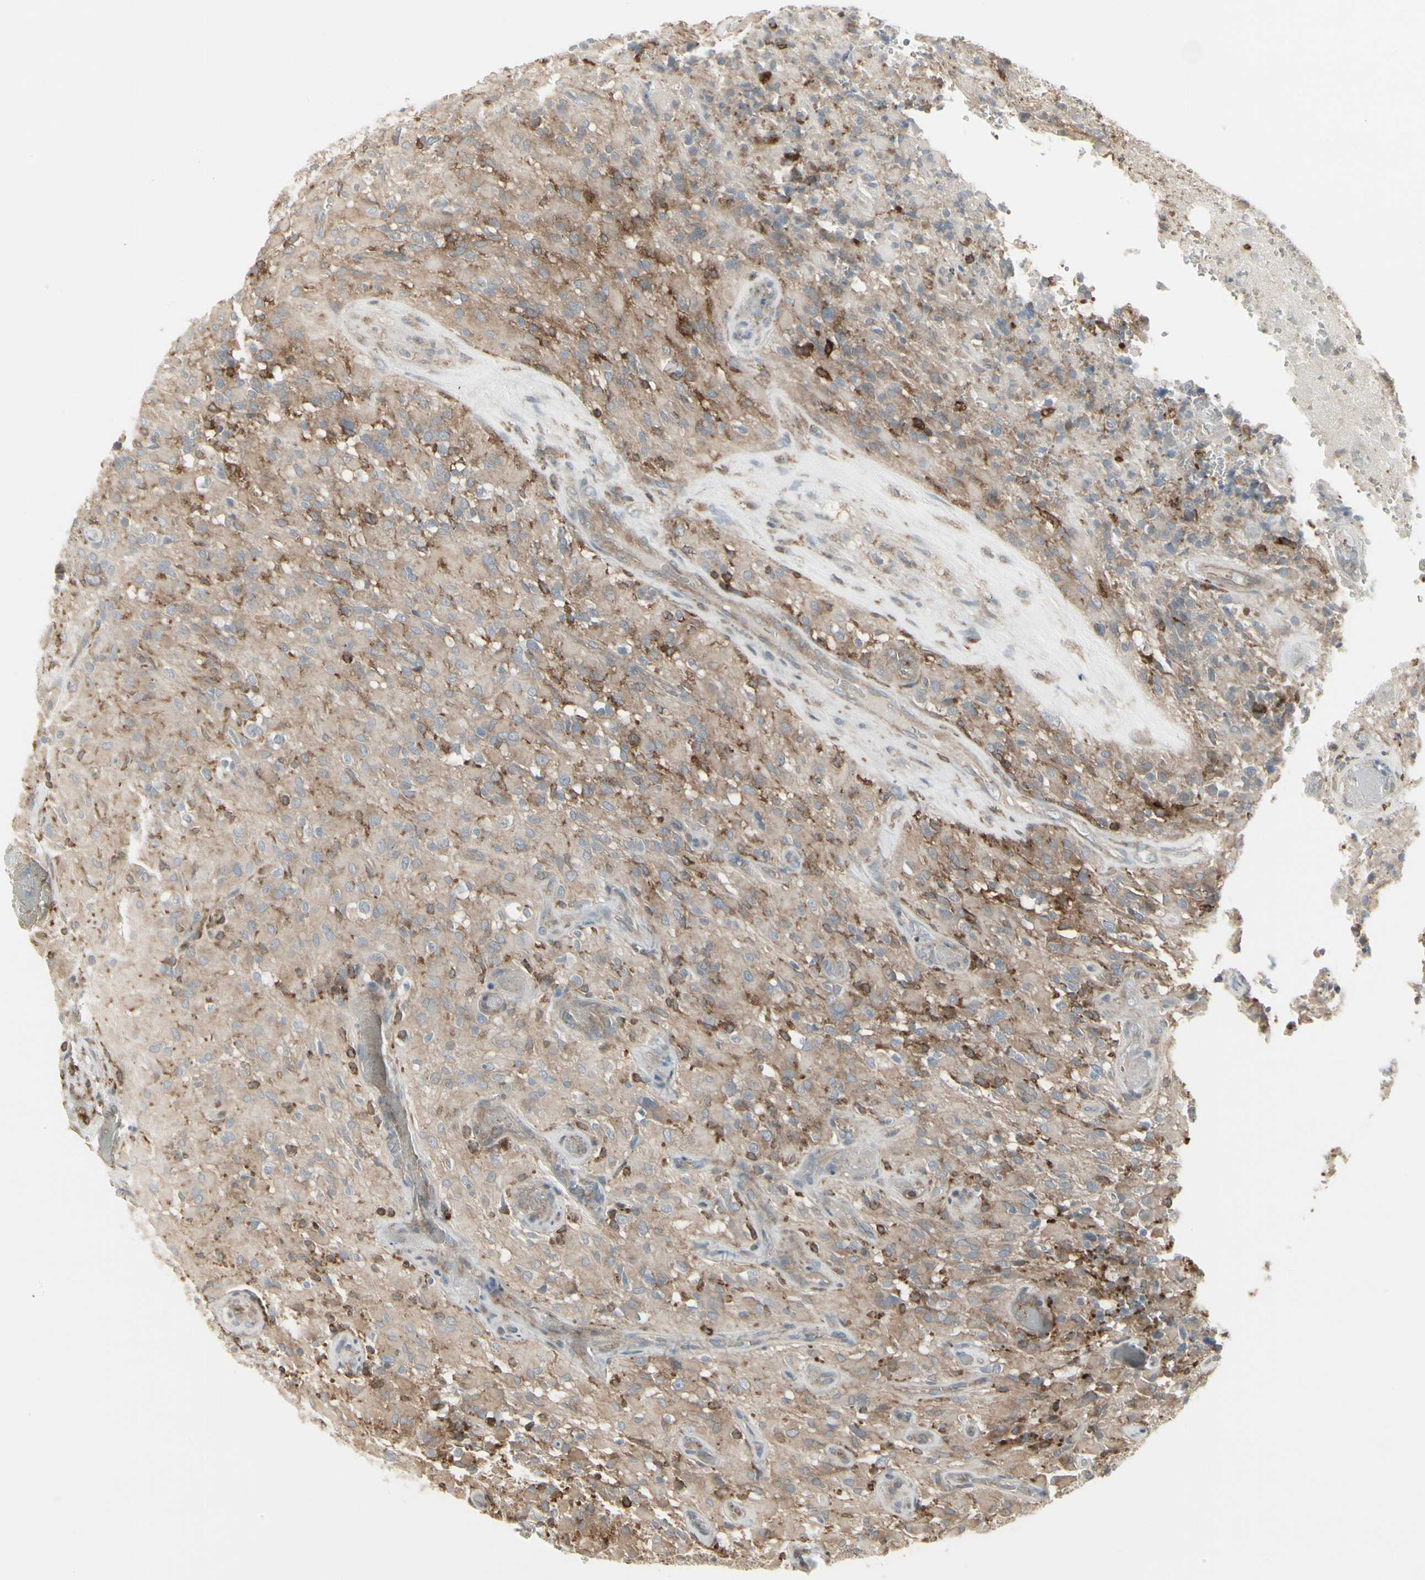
{"staining": {"intensity": "moderate", "quantity": ">75%", "location": "cytoplasmic/membranous"}, "tissue": "glioma", "cell_type": "Tumor cells", "image_type": "cancer", "snomed": [{"axis": "morphology", "description": "Glioma, malignant, High grade"}, {"axis": "topography", "description": "Brain"}], "caption": "Glioma stained with a protein marker demonstrates moderate staining in tumor cells.", "gene": "EPS15", "patient": {"sex": "male", "age": 71}}